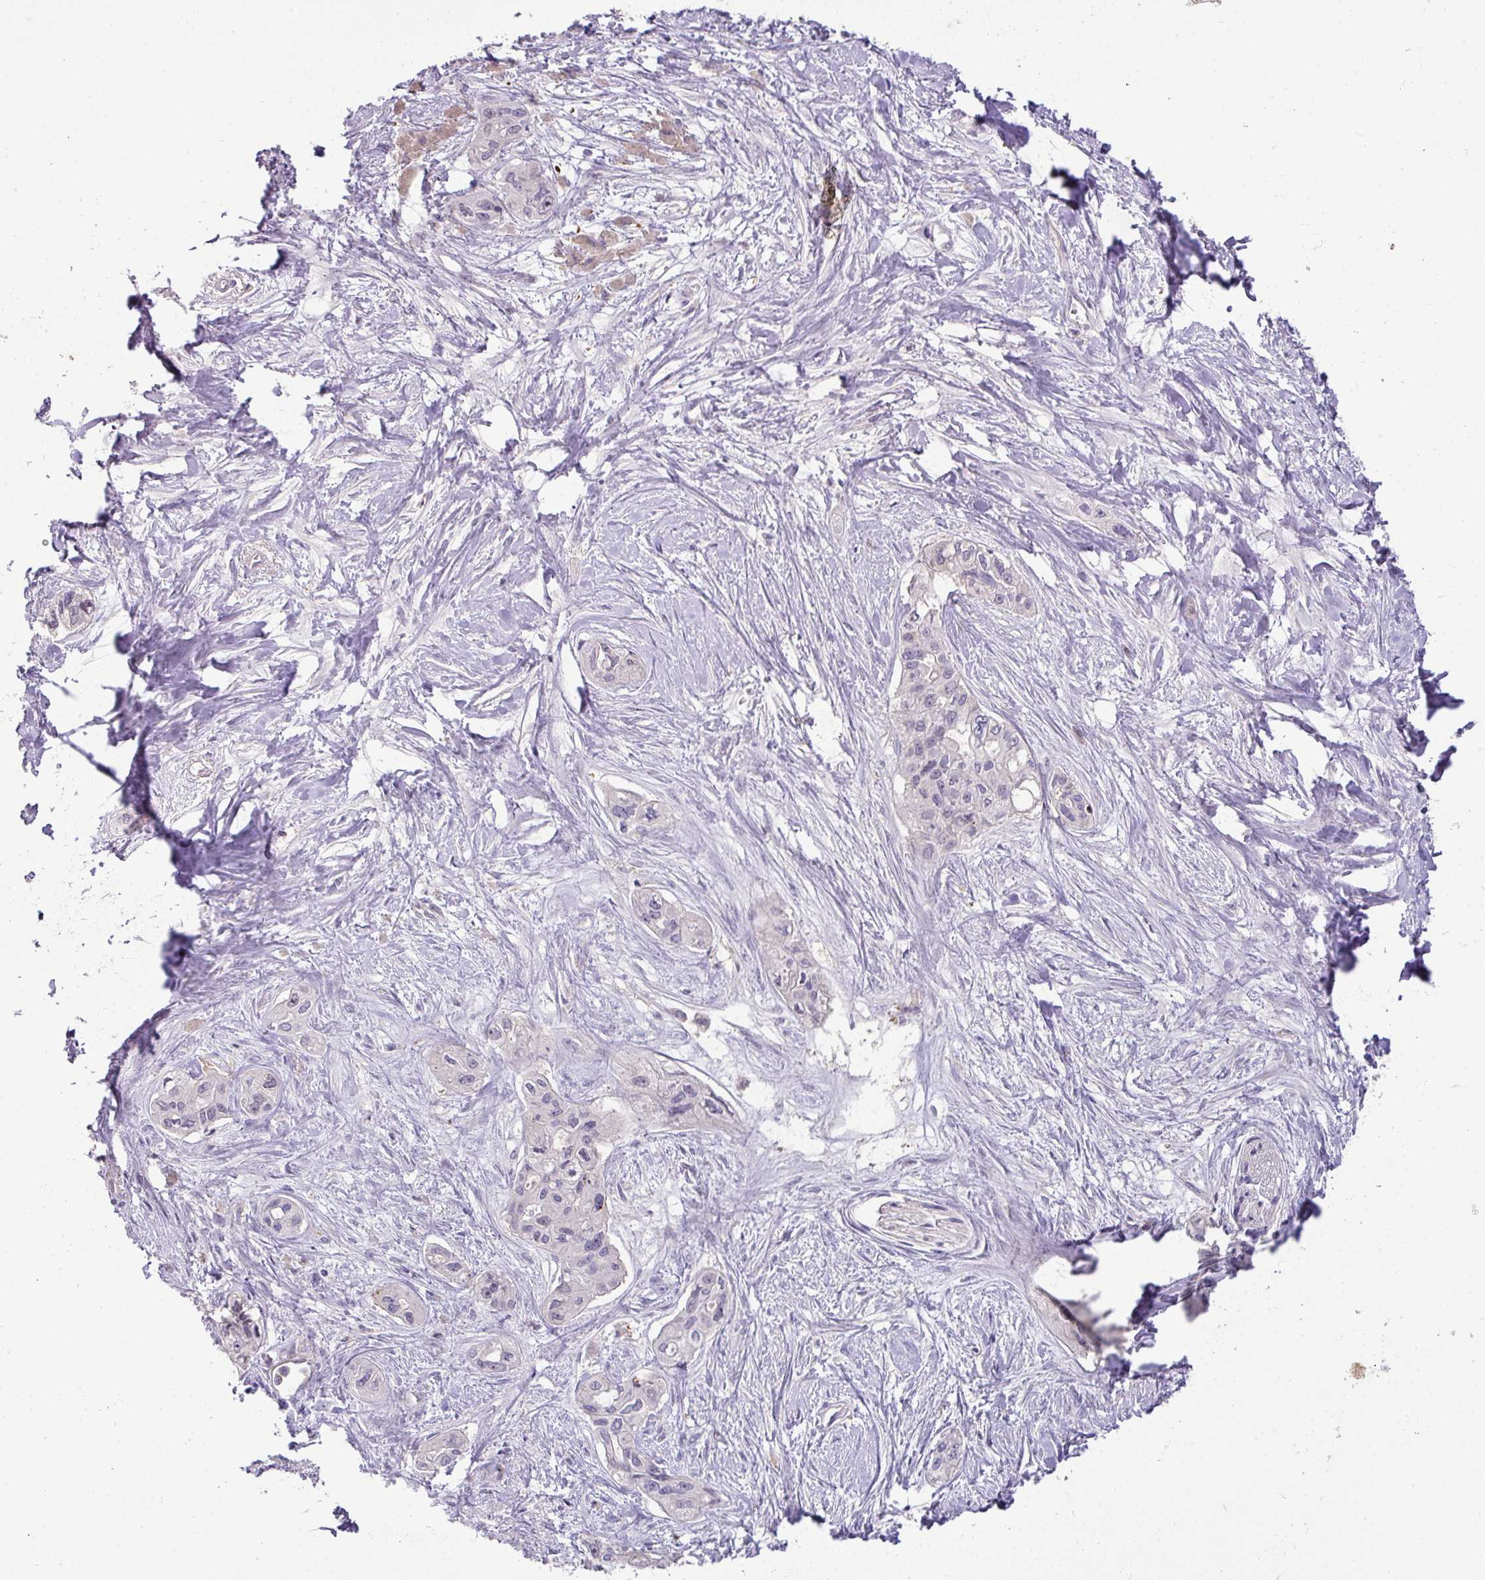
{"staining": {"intensity": "negative", "quantity": "none", "location": "none"}, "tissue": "pancreatic cancer", "cell_type": "Tumor cells", "image_type": "cancer", "snomed": [{"axis": "morphology", "description": "Adenocarcinoma, NOS"}, {"axis": "topography", "description": "Pancreas"}], "caption": "High power microscopy image of an immunohistochemistry (IHC) micrograph of pancreatic adenocarcinoma, revealing no significant expression in tumor cells.", "gene": "HOXC13", "patient": {"sex": "female", "age": 50}}